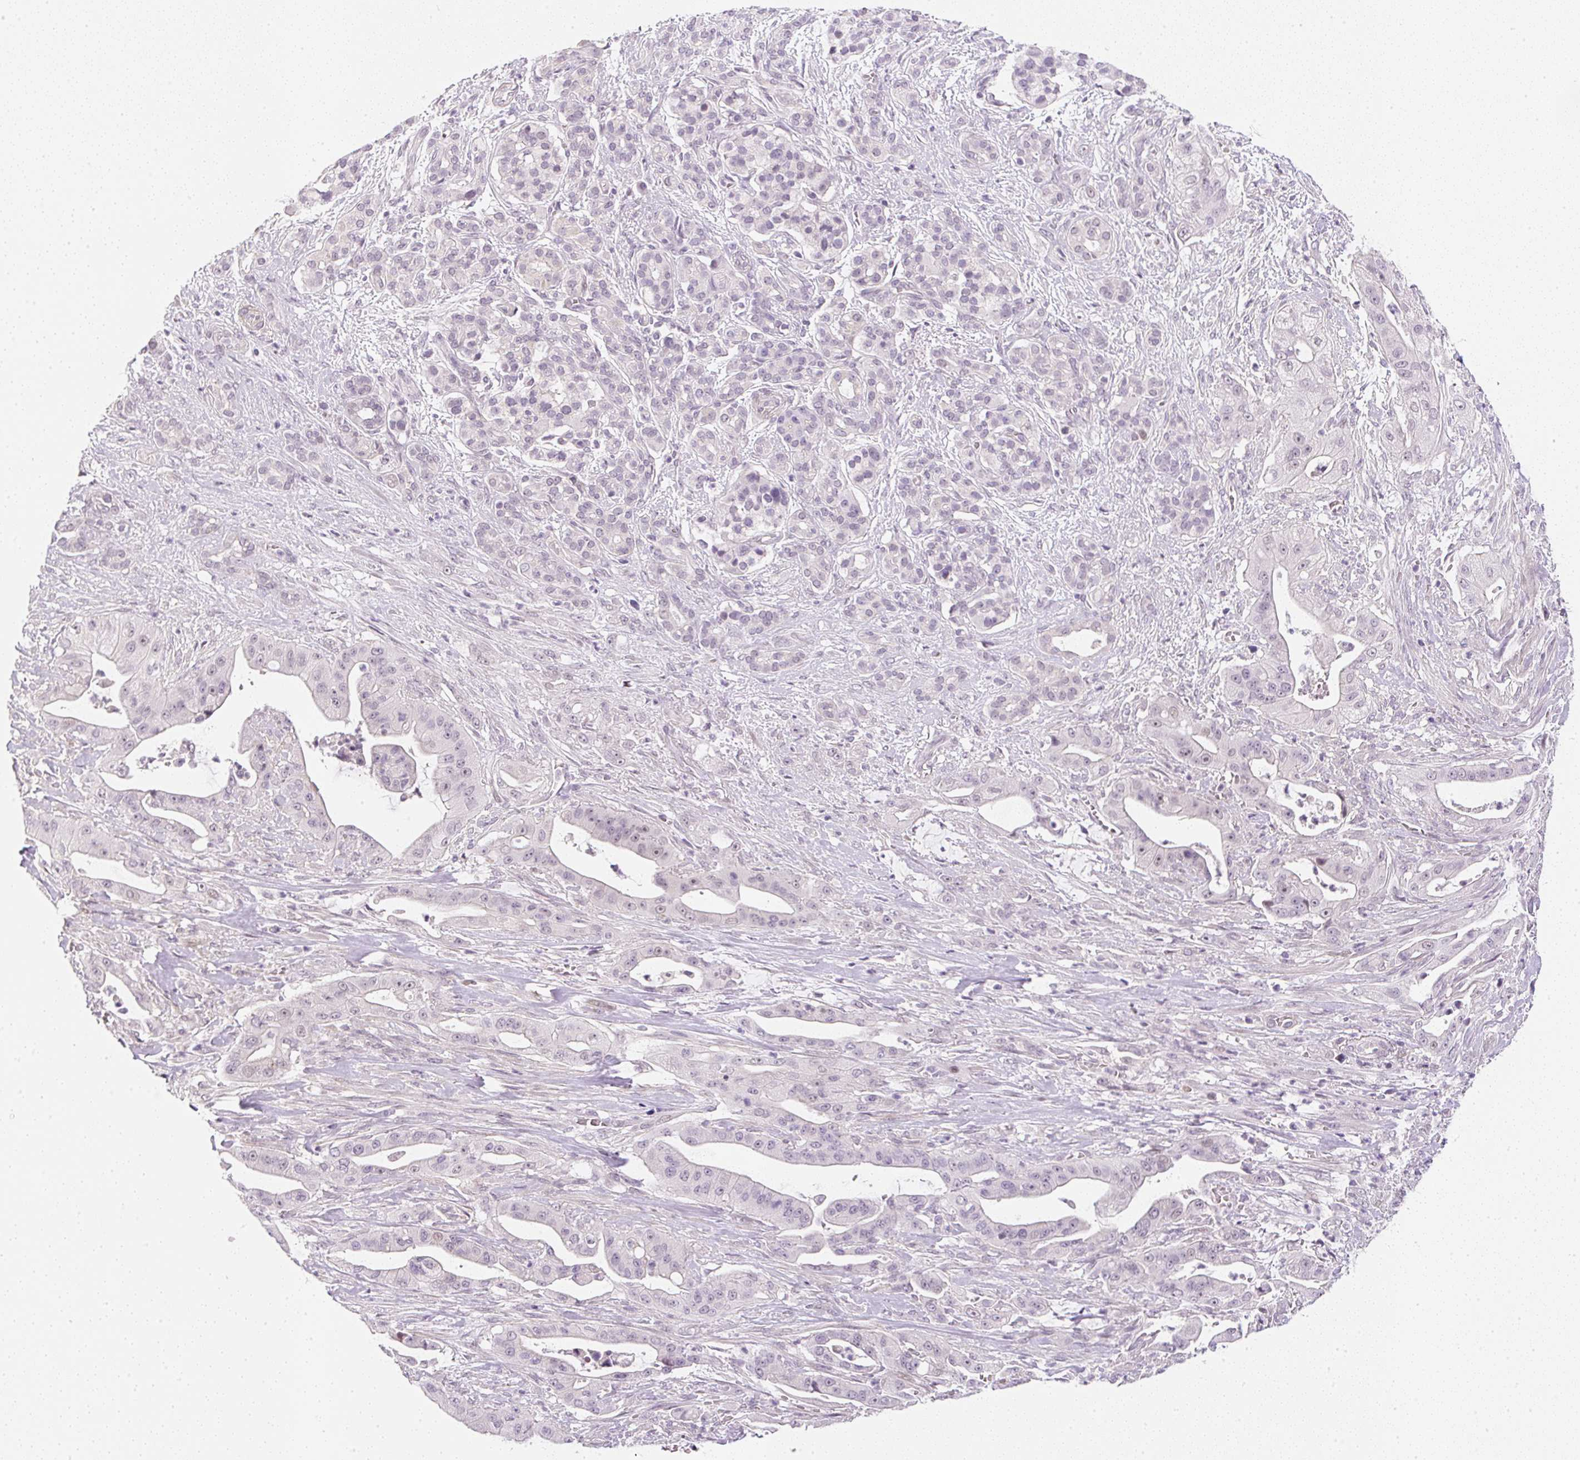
{"staining": {"intensity": "weak", "quantity": "<25%", "location": "nuclear"}, "tissue": "pancreatic cancer", "cell_type": "Tumor cells", "image_type": "cancer", "snomed": [{"axis": "morphology", "description": "Adenocarcinoma, NOS"}, {"axis": "topography", "description": "Pancreas"}], "caption": "Pancreatic cancer was stained to show a protein in brown. There is no significant expression in tumor cells.", "gene": "DPPA4", "patient": {"sex": "male", "age": 57}}